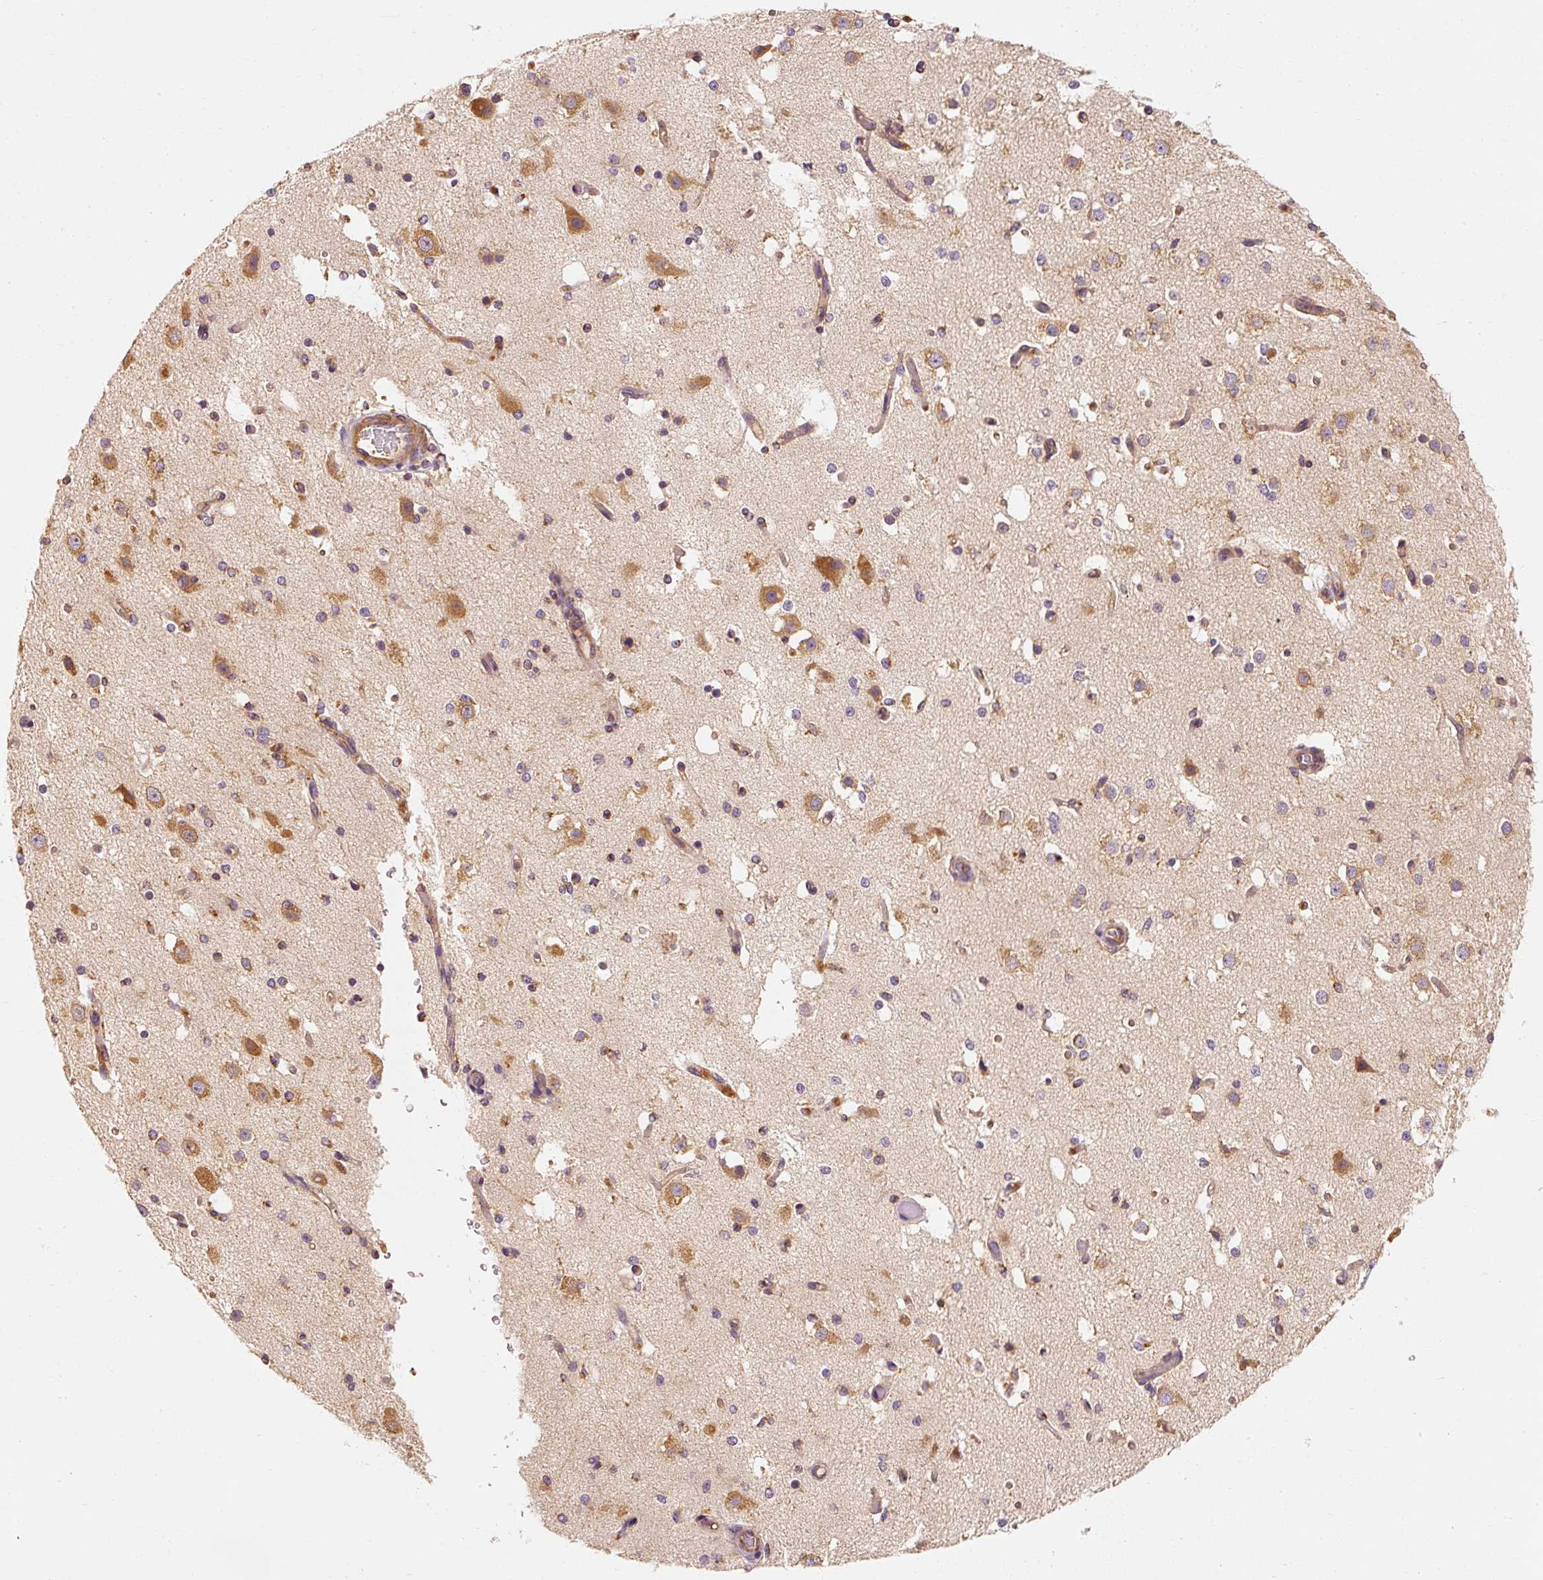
{"staining": {"intensity": "moderate", "quantity": ">75%", "location": "cytoplasmic/membranous"}, "tissue": "cerebral cortex", "cell_type": "Endothelial cells", "image_type": "normal", "snomed": [{"axis": "morphology", "description": "Normal tissue, NOS"}, {"axis": "morphology", "description": "Inflammation, NOS"}, {"axis": "topography", "description": "Cerebral cortex"}], "caption": "Immunohistochemistry image of unremarkable human cerebral cortex stained for a protein (brown), which reveals medium levels of moderate cytoplasmic/membranous staining in about >75% of endothelial cells.", "gene": "TOMM40", "patient": {"sex": "male", "age": 6}}